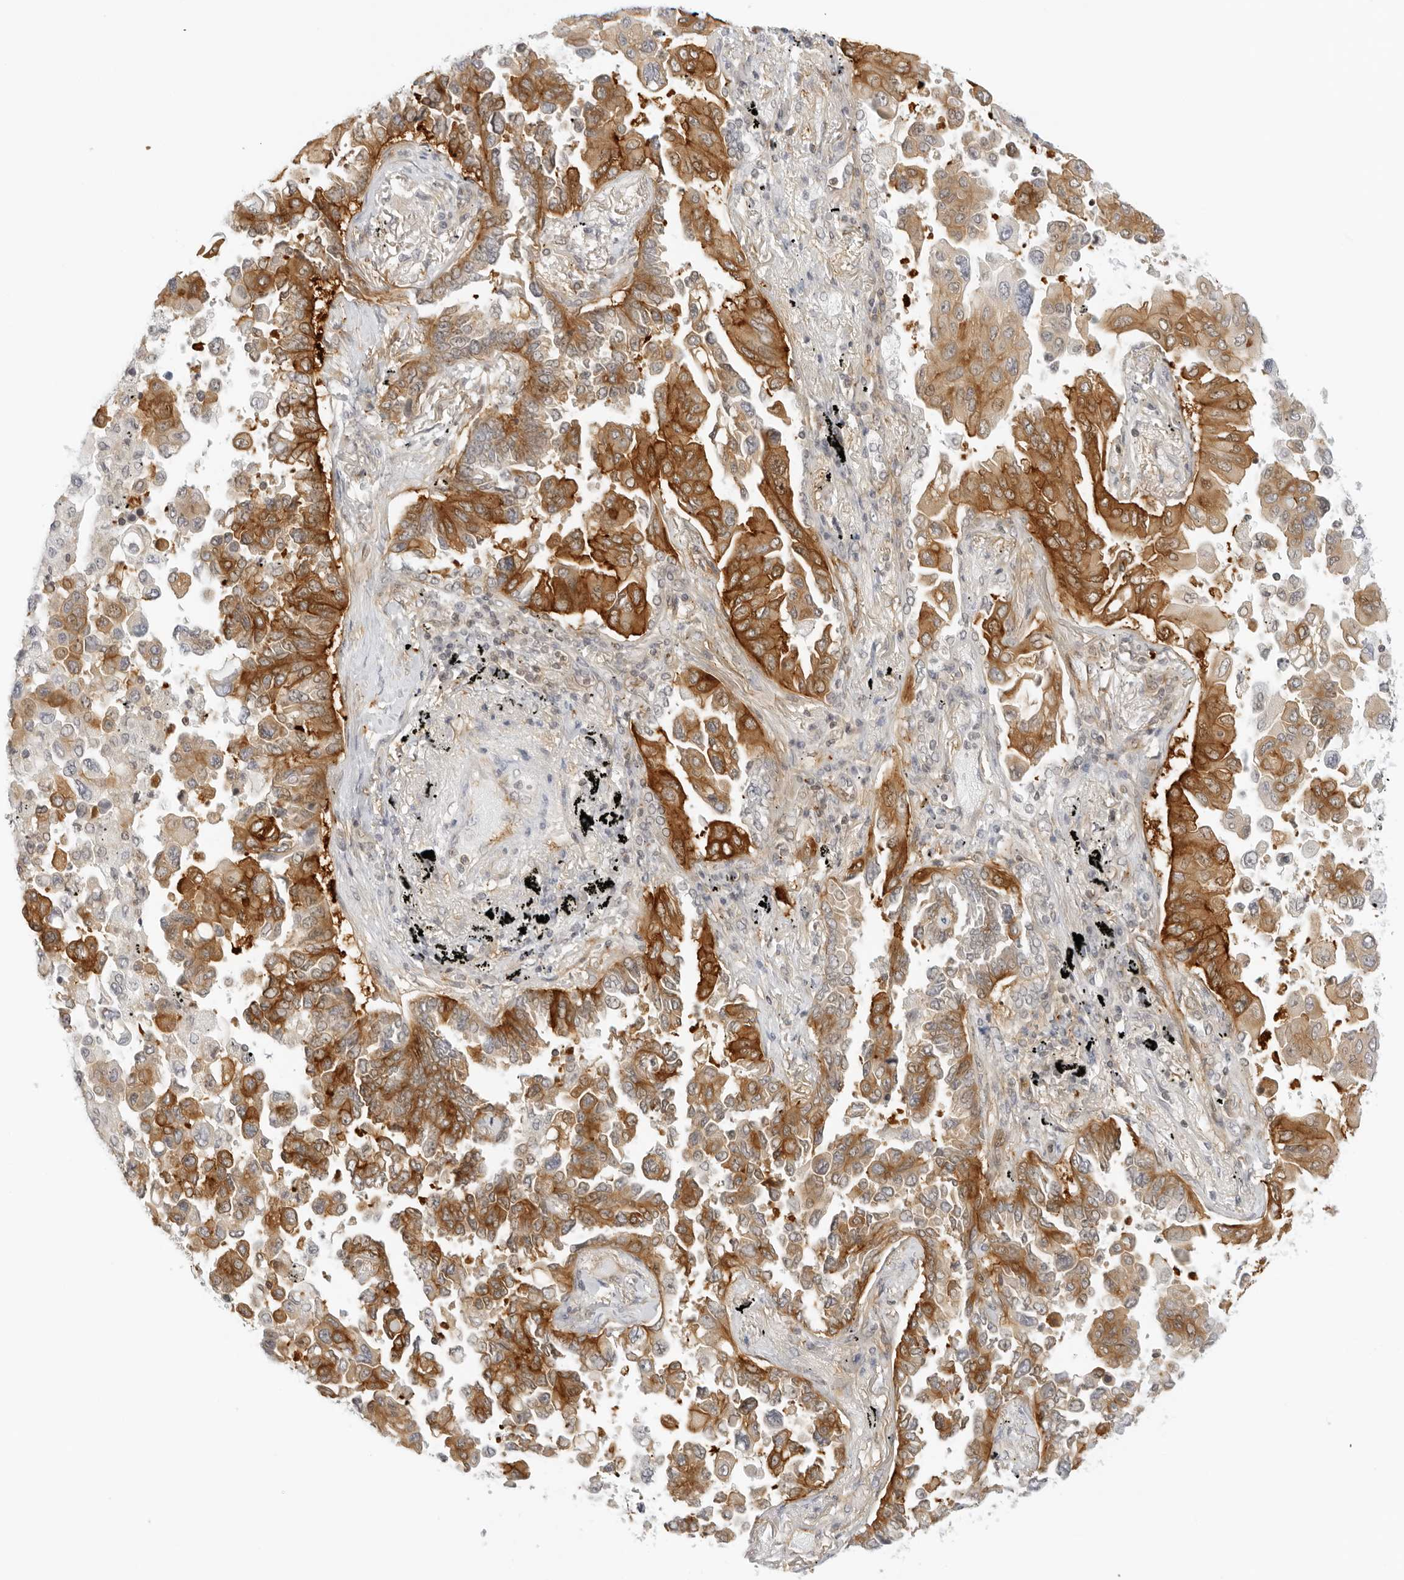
{"staining": {"intensity": "strong", "quantity": "25%-75%", "location": "cytoplasmic/membranous"}, "tissue": "lung cancer", "cell_type": "Tumor cells", "image_type": "cancer", "snomed": [{"axis": "morphology", "description": "Adenocarcinoma, NOS"}, {"axis": "topography", "description": "Lung"}], "caption": "Strong cytoplasmic/membranous expression is present in about 25%-75% of tumor cells in adenocarcinoma (lung).", "gene": "OSCP1", "patient": {"sex": "female", "age": 67}}